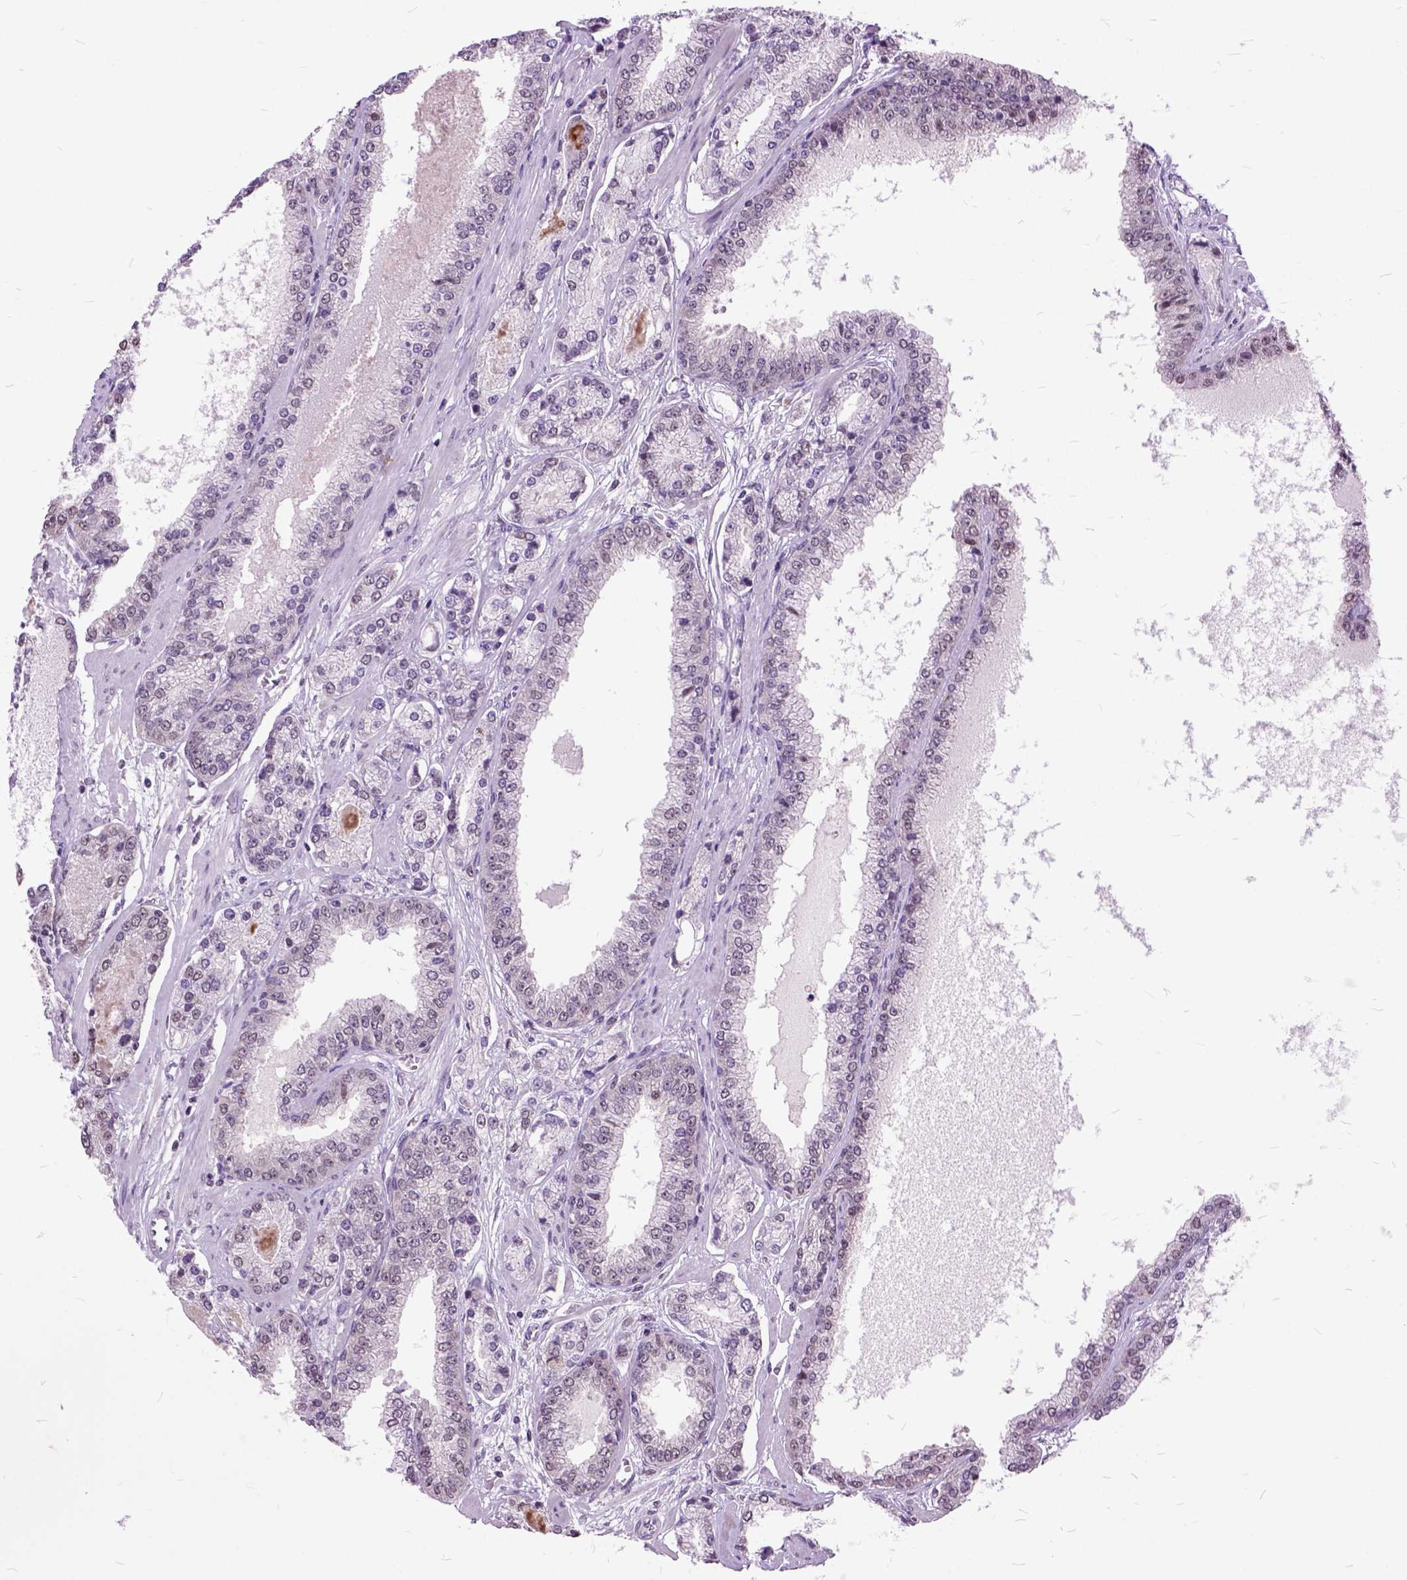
{"staining": {"intensity": "negative", "quantity": "none", "location": "none"}, "tissue": "prostate cancer", "cell_type": "Tumor cells", "image_type": "cancer", "snomed": [{"axis": "morphology", "description": "Adenocarcinoma, NOS"}, {"axis": "topography", "description": "Prostate"}], "caption": "Adenocarcinoma (prostate) was stained to show a protein in brown. There is no significant staining in tumor cells.", "gene": "ORC5", "patient": {"sex": "male", "age": 64}}